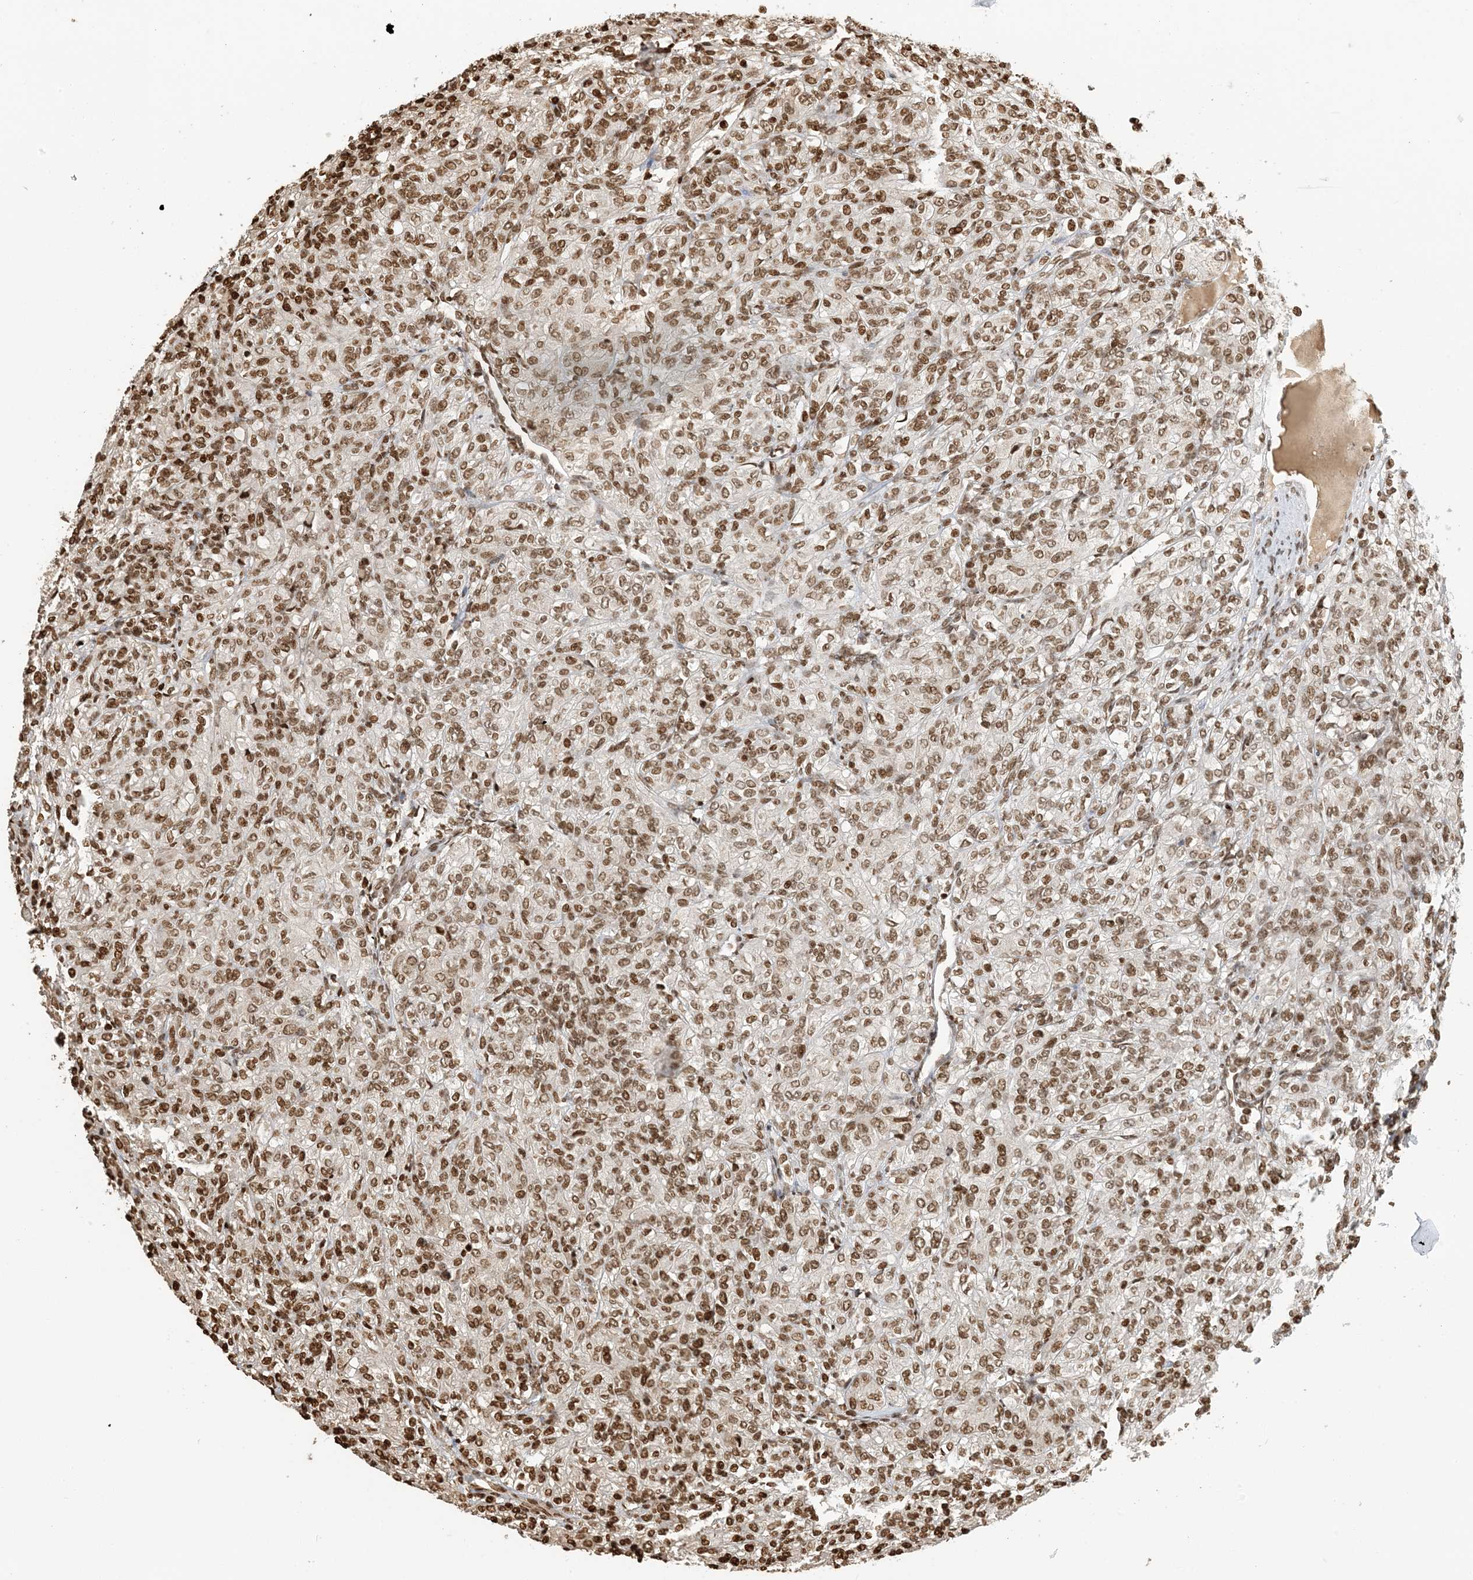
{"staining": {"intensity": "moderate", "quantity": ">75%", "location": "nuclear"}, "tissue": "renal cancer", "cell_type": "Tumor cells", "image_type": "cancer", "snomed": [{"axis": "morphology", "description": "Adenocarcinoma, NOS"}, {"axis": "topography", "description": "Kidney"}], "caption": "This photomicrograph reveals IHC staining of human renal cancer, with medium moderate nuclear positivity in about >75% of tumor cells.", "gene": "H3-3B", "patient": {"sex": "male", "age": 77}}